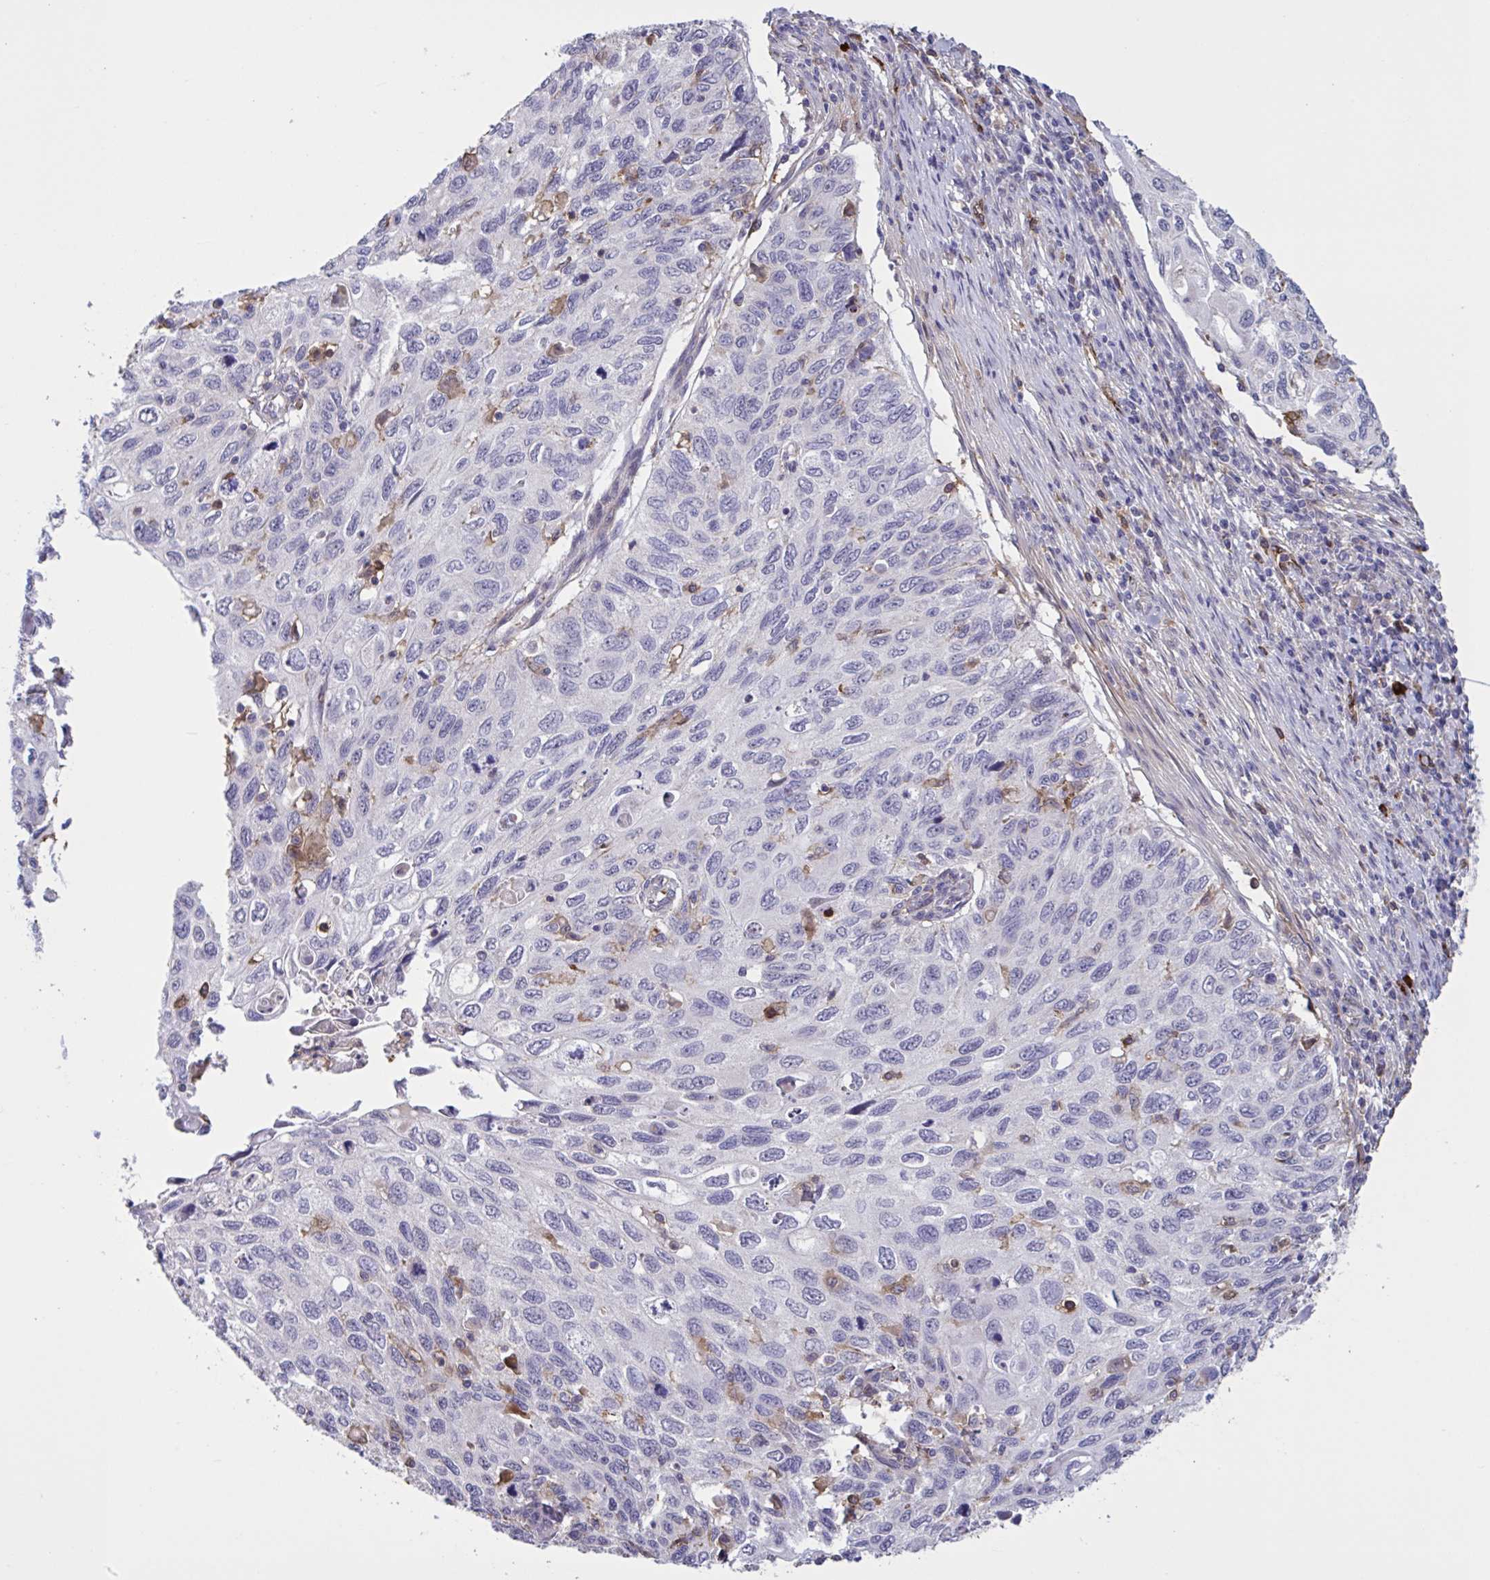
{"staining": {"intensity": "negative", "quantity": "none", "location": "none"}, "tissue": "cervical cancer", "cell_type": "Tumor cells", "image_type": "cancer", "snomed": [{"axis": "morphology", "description": "Squamous cell carcinoma, NOS"}, {"axis": "topography", "description": "Cervix"}], "caption": "Cervical squamous cell carcinoma stained for a protein using immunohistochemistry reveals no staining tumor cells.", "gene": "CD101", "patient": {"sex": "female", "age": 70}}